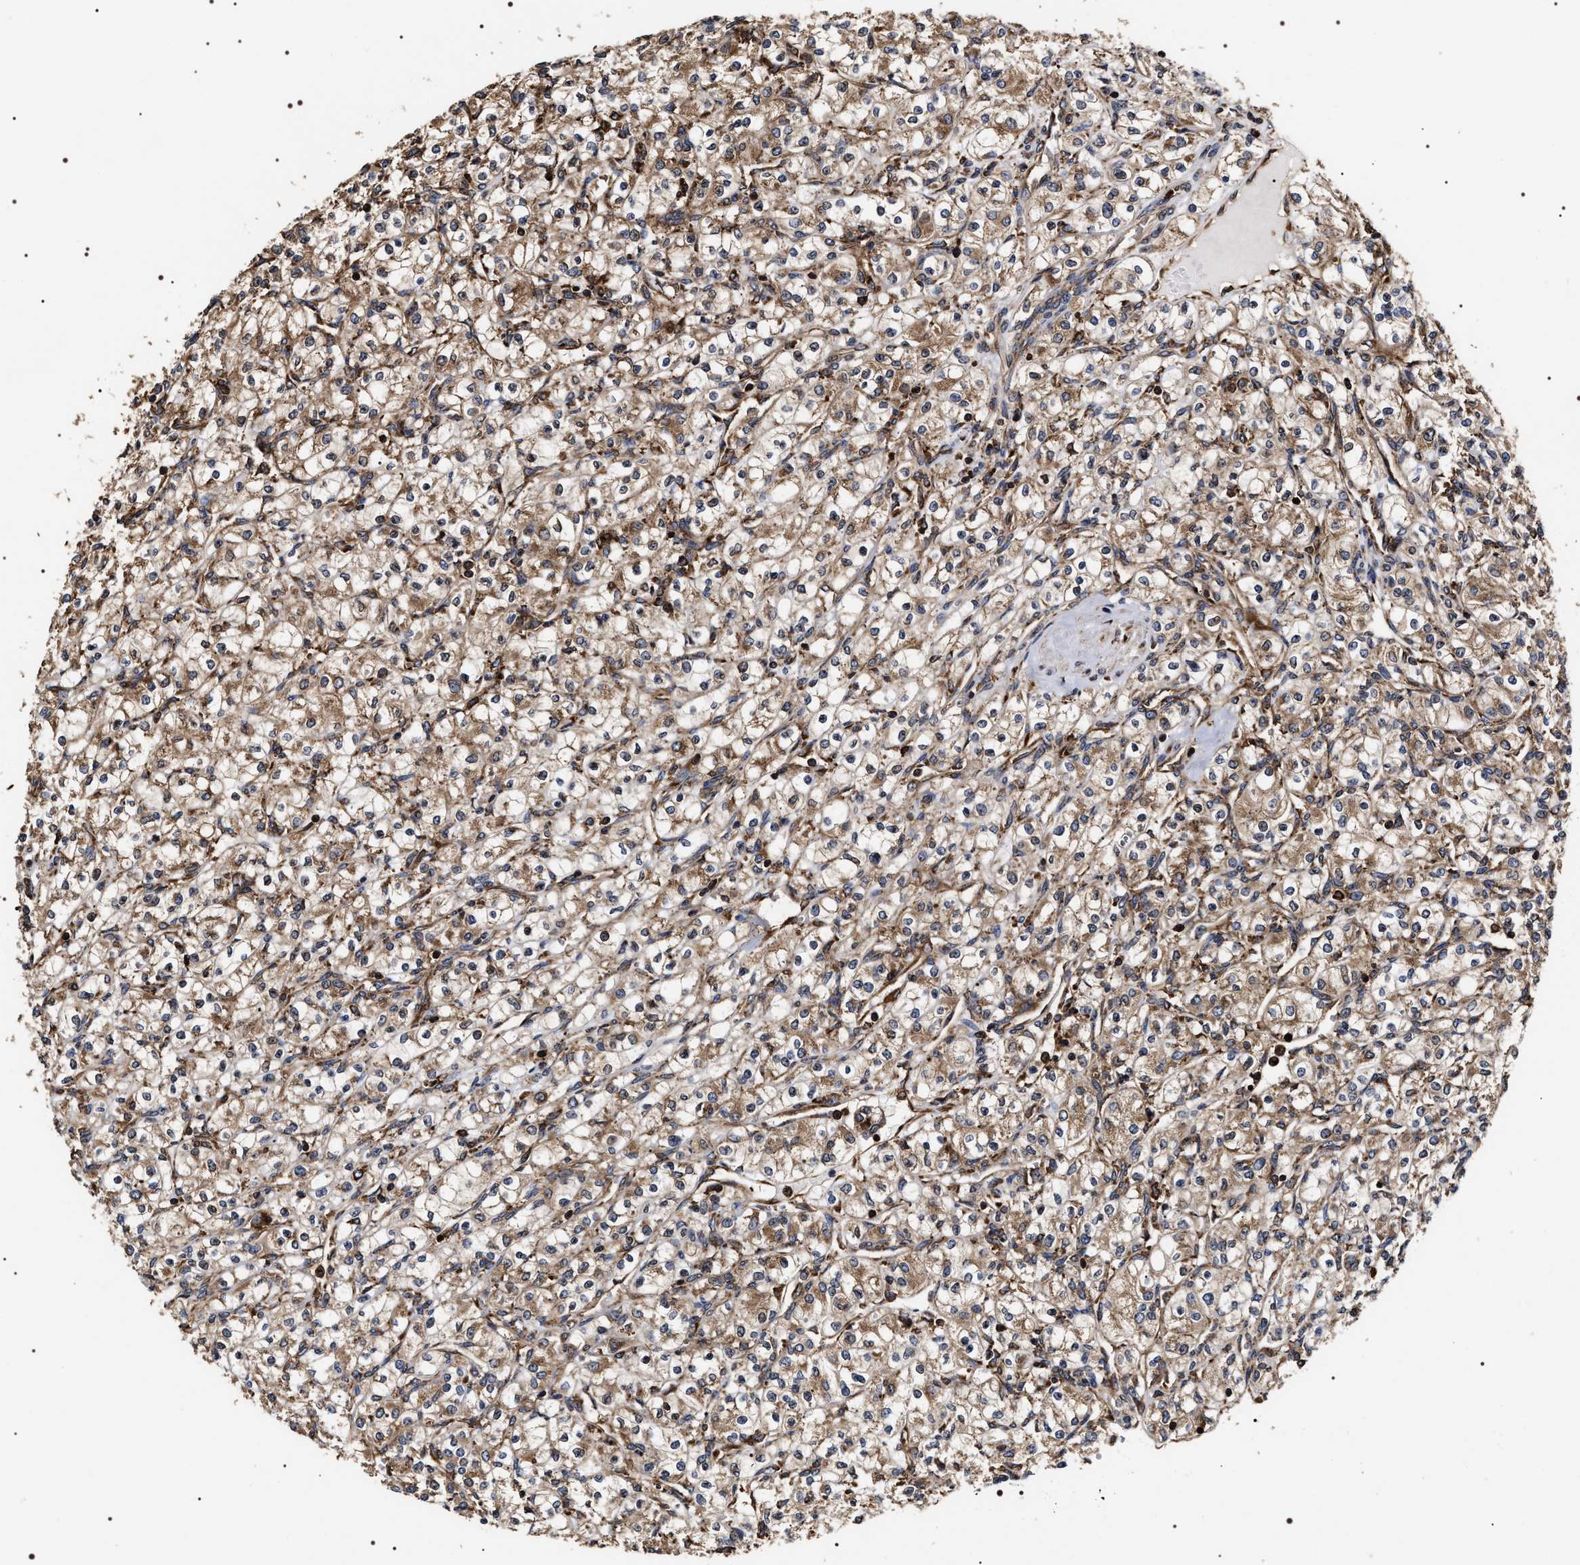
{"staining": {"intensity": "moderate", "quantity": ">75%", "location": "cytoplasmic/membranous"}, "tissue": "renal cancer", "cell_type": "Tumor cells", "image_type": "cancer", "snomed": [{"axis": "morphology", "description": "Adenocarcinoma, NOS"}, {"axis": "topography", "description": "Kidney"}], "caption": "Immunohistochemistry (IHC) of human renal cancer (adenocarcinoma) reveals medium levels of moderate cytoplasmic/membranous positivity in about >75% of tumor cells.", "gene": "SERBP1", "patient": {"sex": "male", "age": 77}}